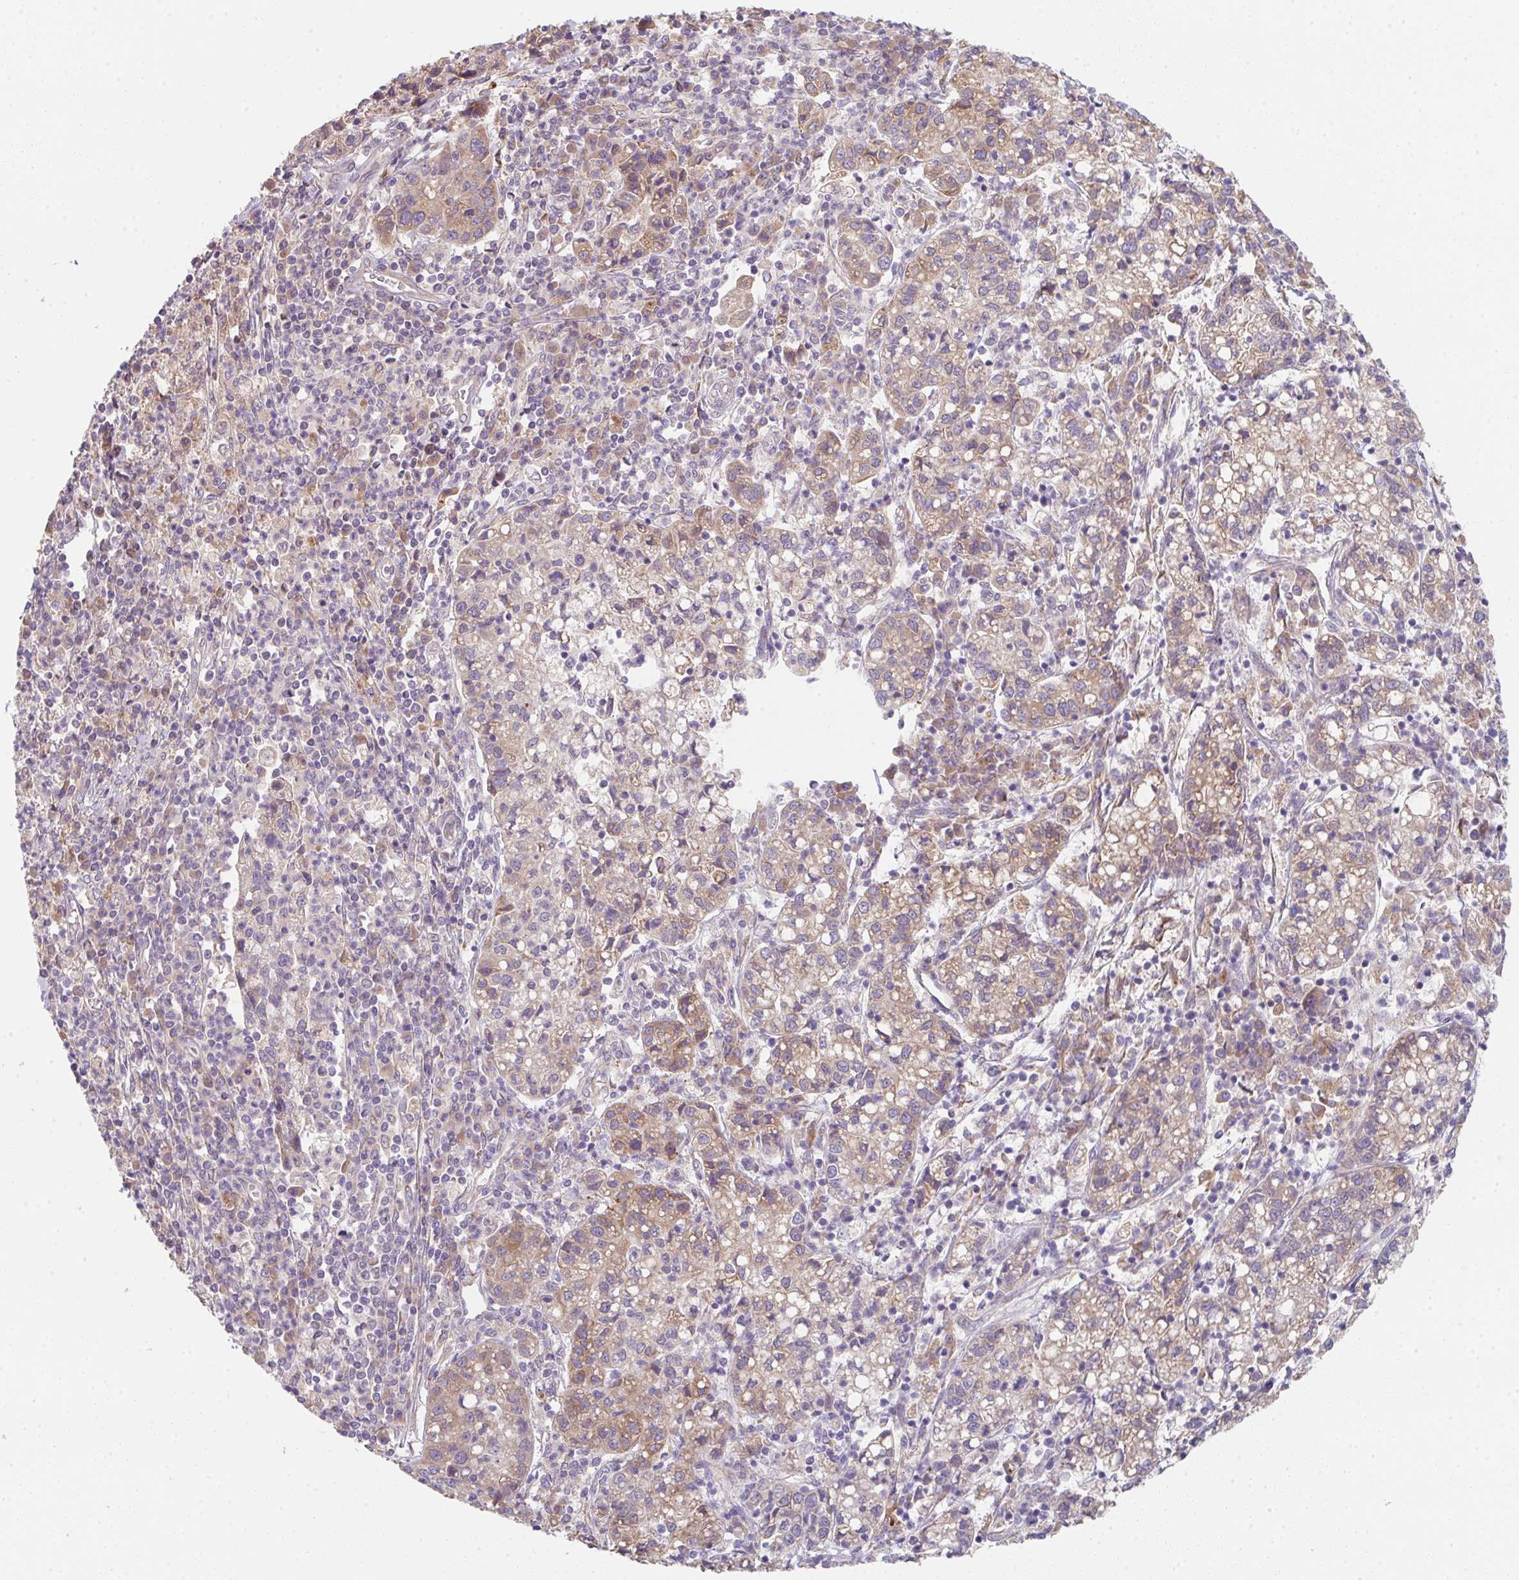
{"staining": {"intensity": "weak", "quantity": ">75%", "location": "cytoplasmic/membranous"}, "tissue": "cervical cancer", "cell_type": "Tumor cells", "image_type": "cancer", "snomed": [{"axis": "morphology", "description": "Normal tissue, NOS"}, {"axis": "morphology", "description": "Adenocarcinoma, NOS"}, {"axis": "topography", "description": "Cervix"}], "caption": "Immunohistochemical staining of adenocarcinoma (cervical) demonstrates weak cytoplasmic/membranous protein staining in about >75% of tumor cells.", "gene": "TSPAN31", "patient": {"sex": "female", "age": 44}}